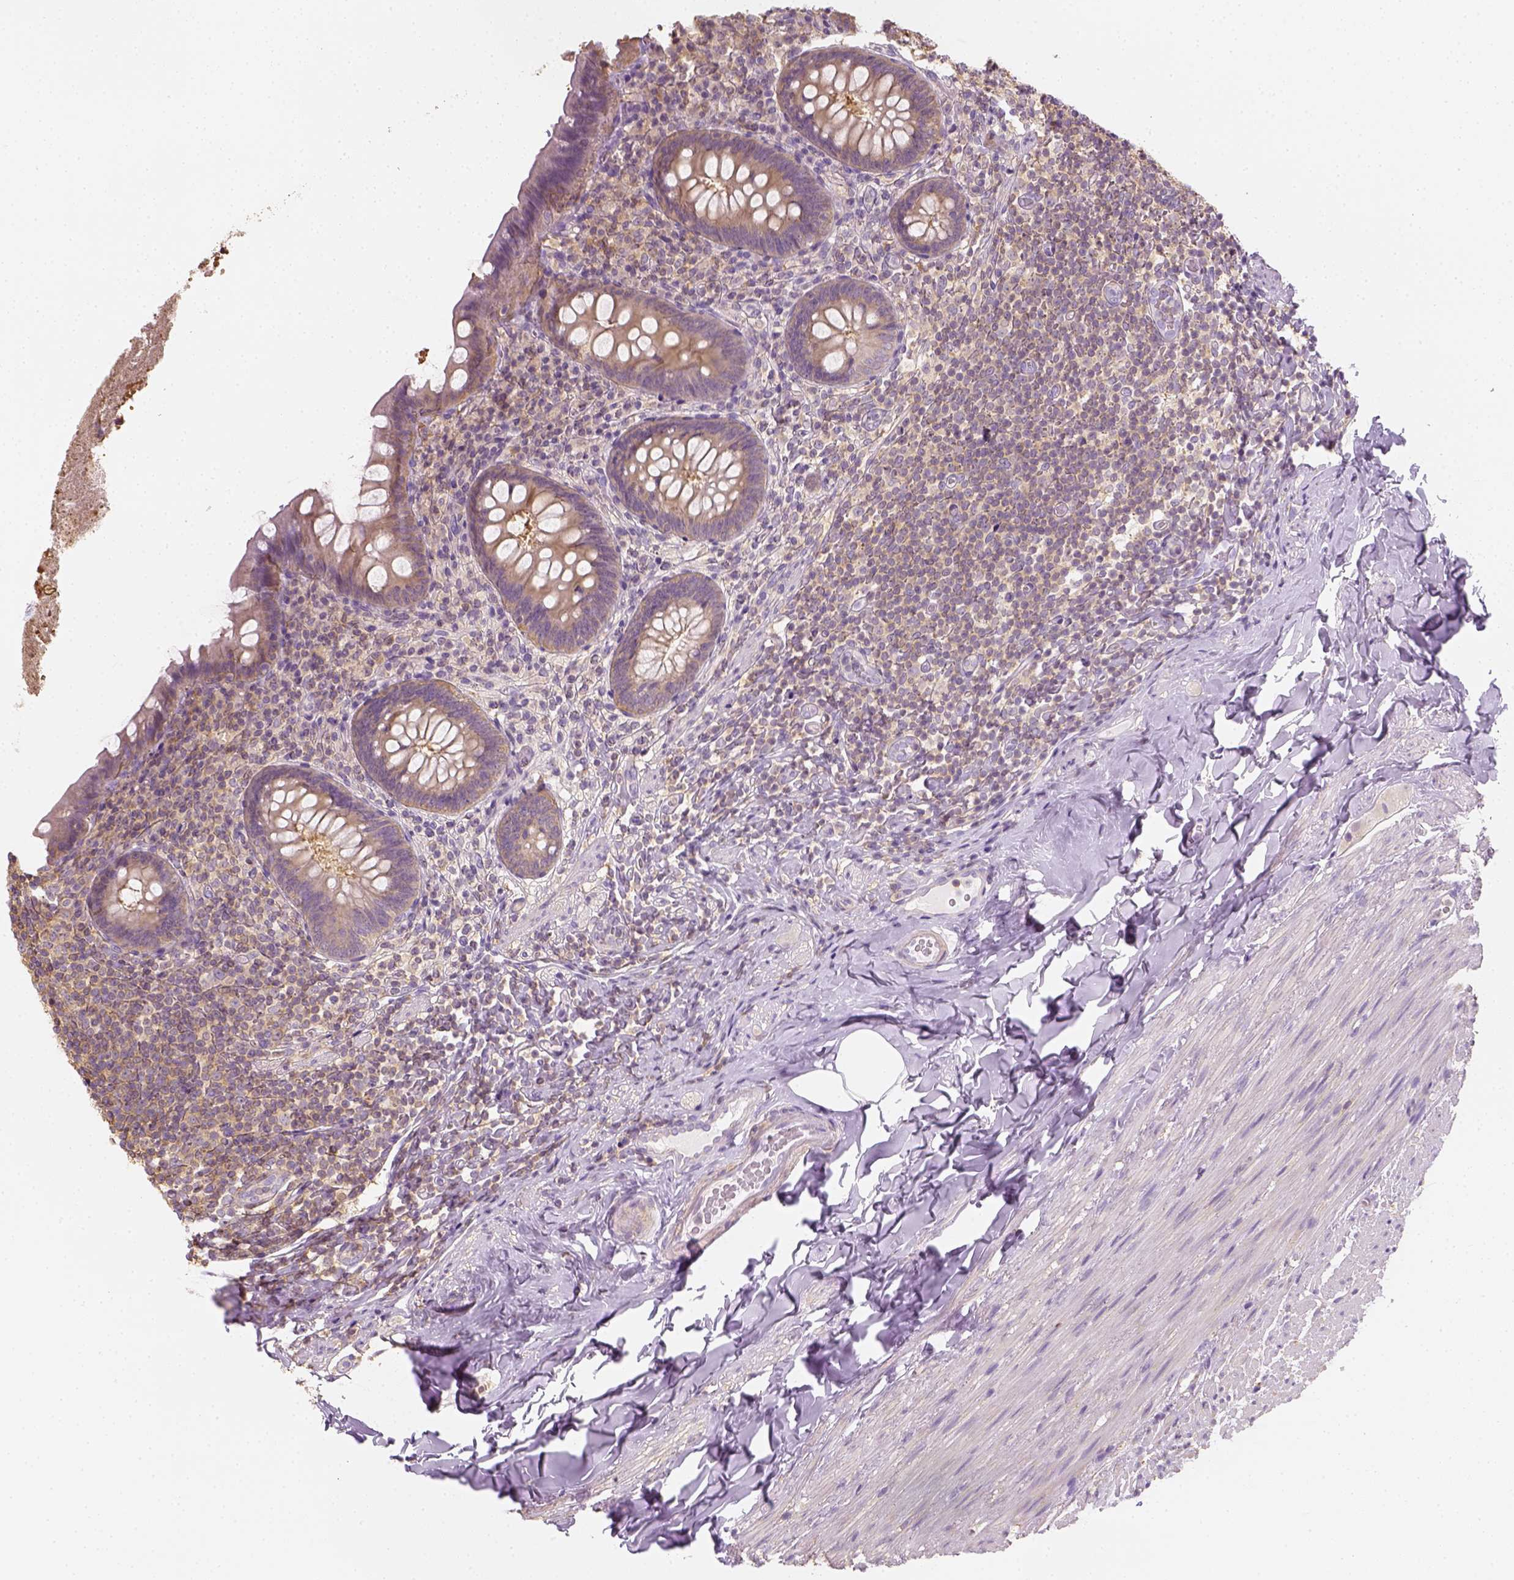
{"staining": {"intensity": "weak", "quantity": ">75%", "location": "cytoplasmic/membranous"}, "tissue": "appendix", "cell_type": "Glandular cells", "image_type": "normal", "snomed": [{"axis": "morphology", "description": "Normal tissue, NOS"}, {"axis": "topography", "description": "Appendix"}], "caption": "Immunohistochemical staining of normal appendix demonstrates low levels of weak cytoplasmic/membranous staining in approximately >75% of glandular cells. (brown staining indicates protein expression, while blue staining denotes nuclei).", "gene": "EPHB1", "patient": {"sex": "male", "age": 47}}